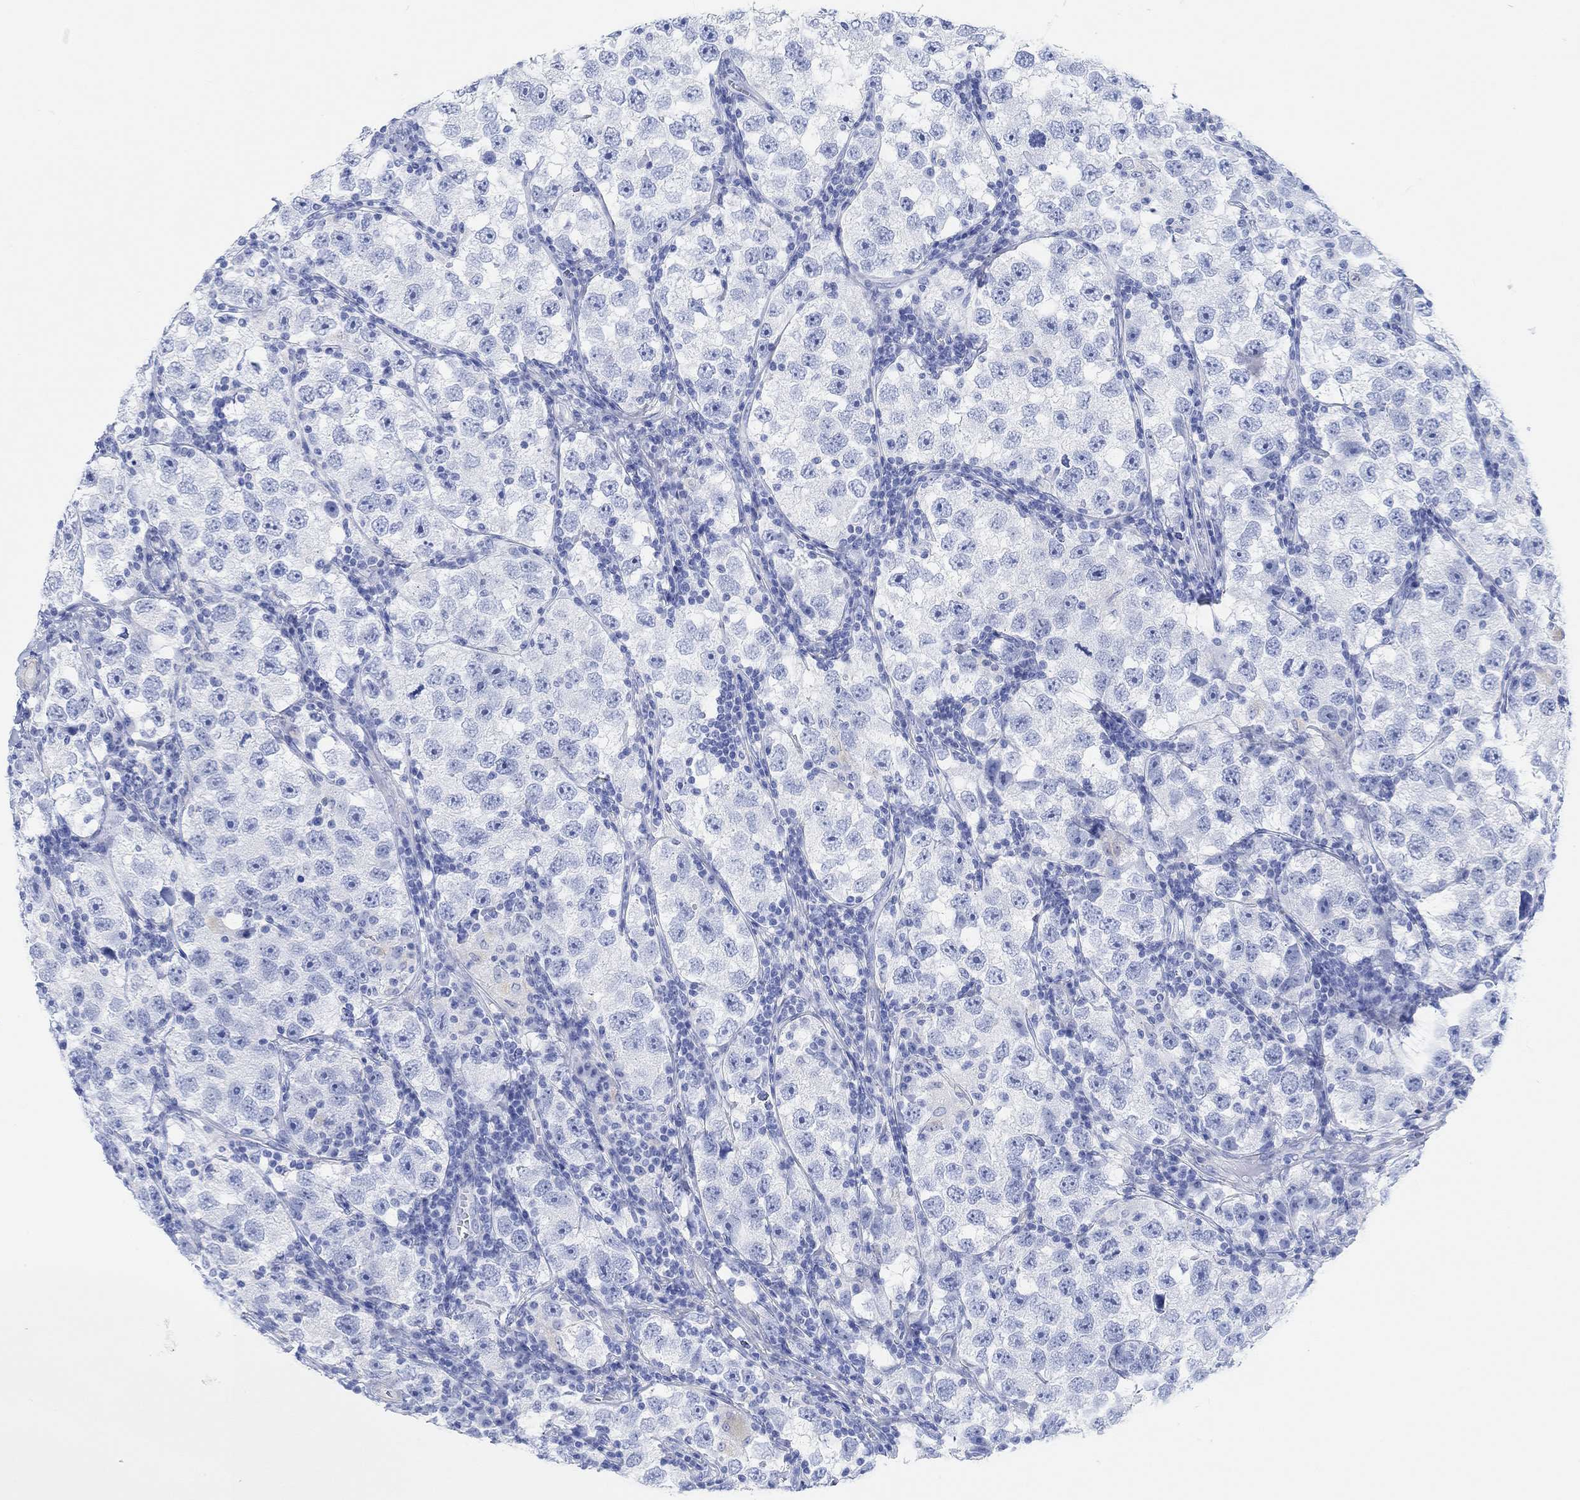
{"staining": {"intensity": "negative", "quantity": "none", "location": "none"}, "tissue": "testis cancer", "cell_type": "Tumor cells", "image_type": "cancer", "snomed": [{"axis": "morphology", "description": "Seminoma, NOS"}, {"axis": "topography", "description": "Testis"}], "caption": "IHC of human testis cancer (seminoma) displays no staining in tumor cells.", "gene": "ANKRD33", "patient": {"sex": "male", "age": 26}}